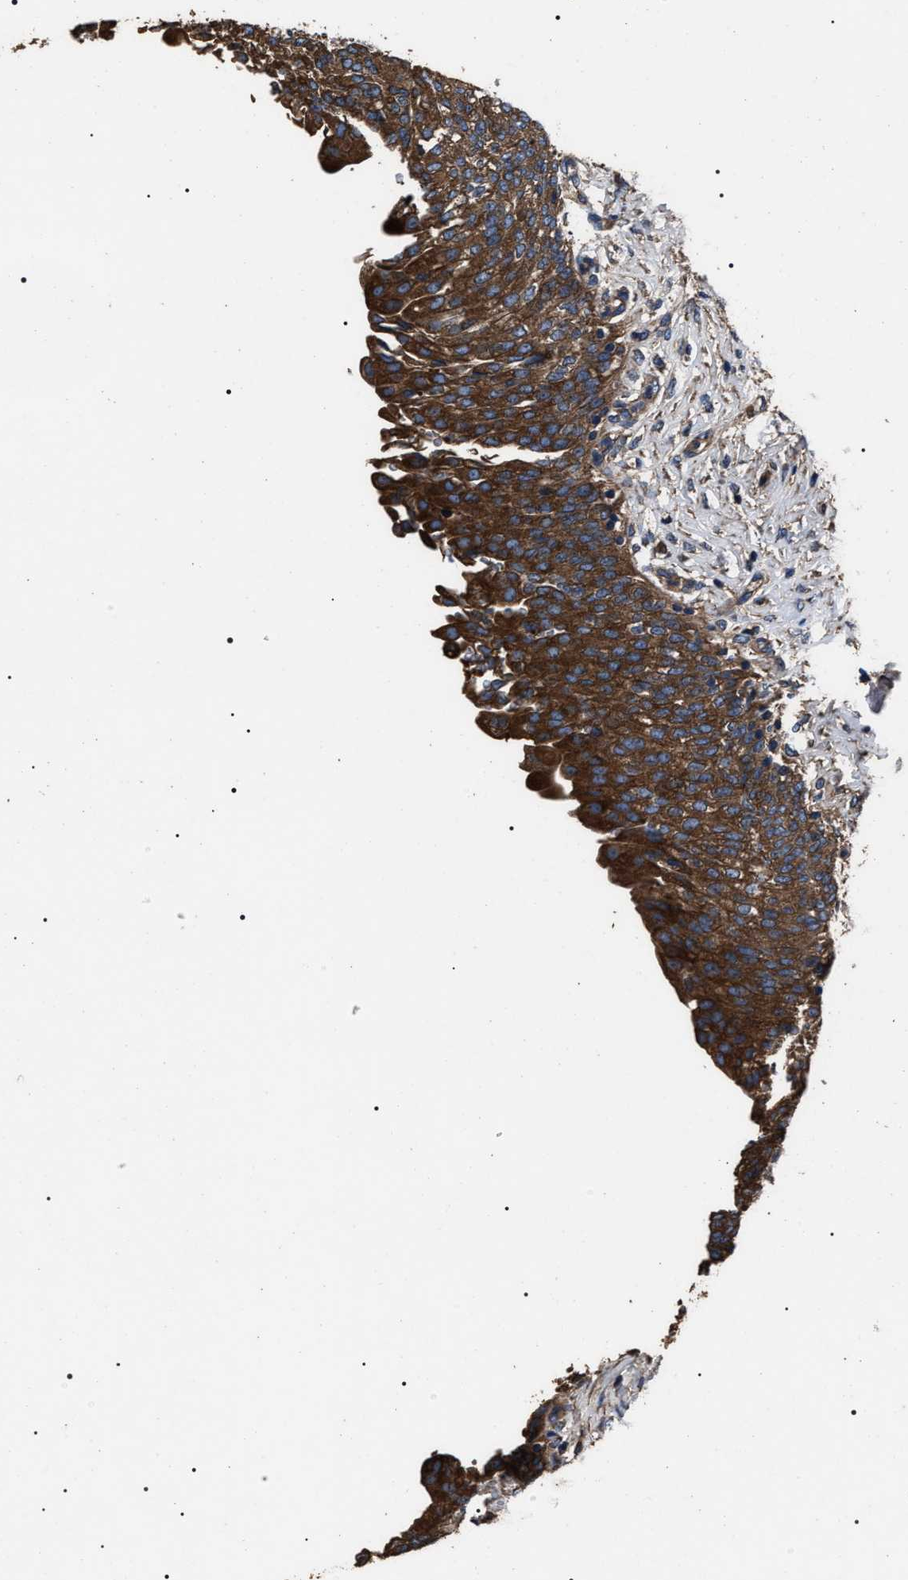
{"staining": {"intensity": "strong", "quantity": ">75%", "location": "cytoplasmic/membranous"}, "tissue": "urinary bladder", "cell_type": "Urothelial cells", "image_type": "normal", "snomed": [{"axis": "morphology", "description": "Urothelial carcinoma, High grade"}, {"axis": "topography", "description": "Urinary bladder"}], "caption": "Urothelial cells reveal high levels of strong cytoplasmic/membranous staining in about >75% of cells in normal urinary bladder.", "gene": "HSCB", "patient": {"sex": "male", "age": 46}}